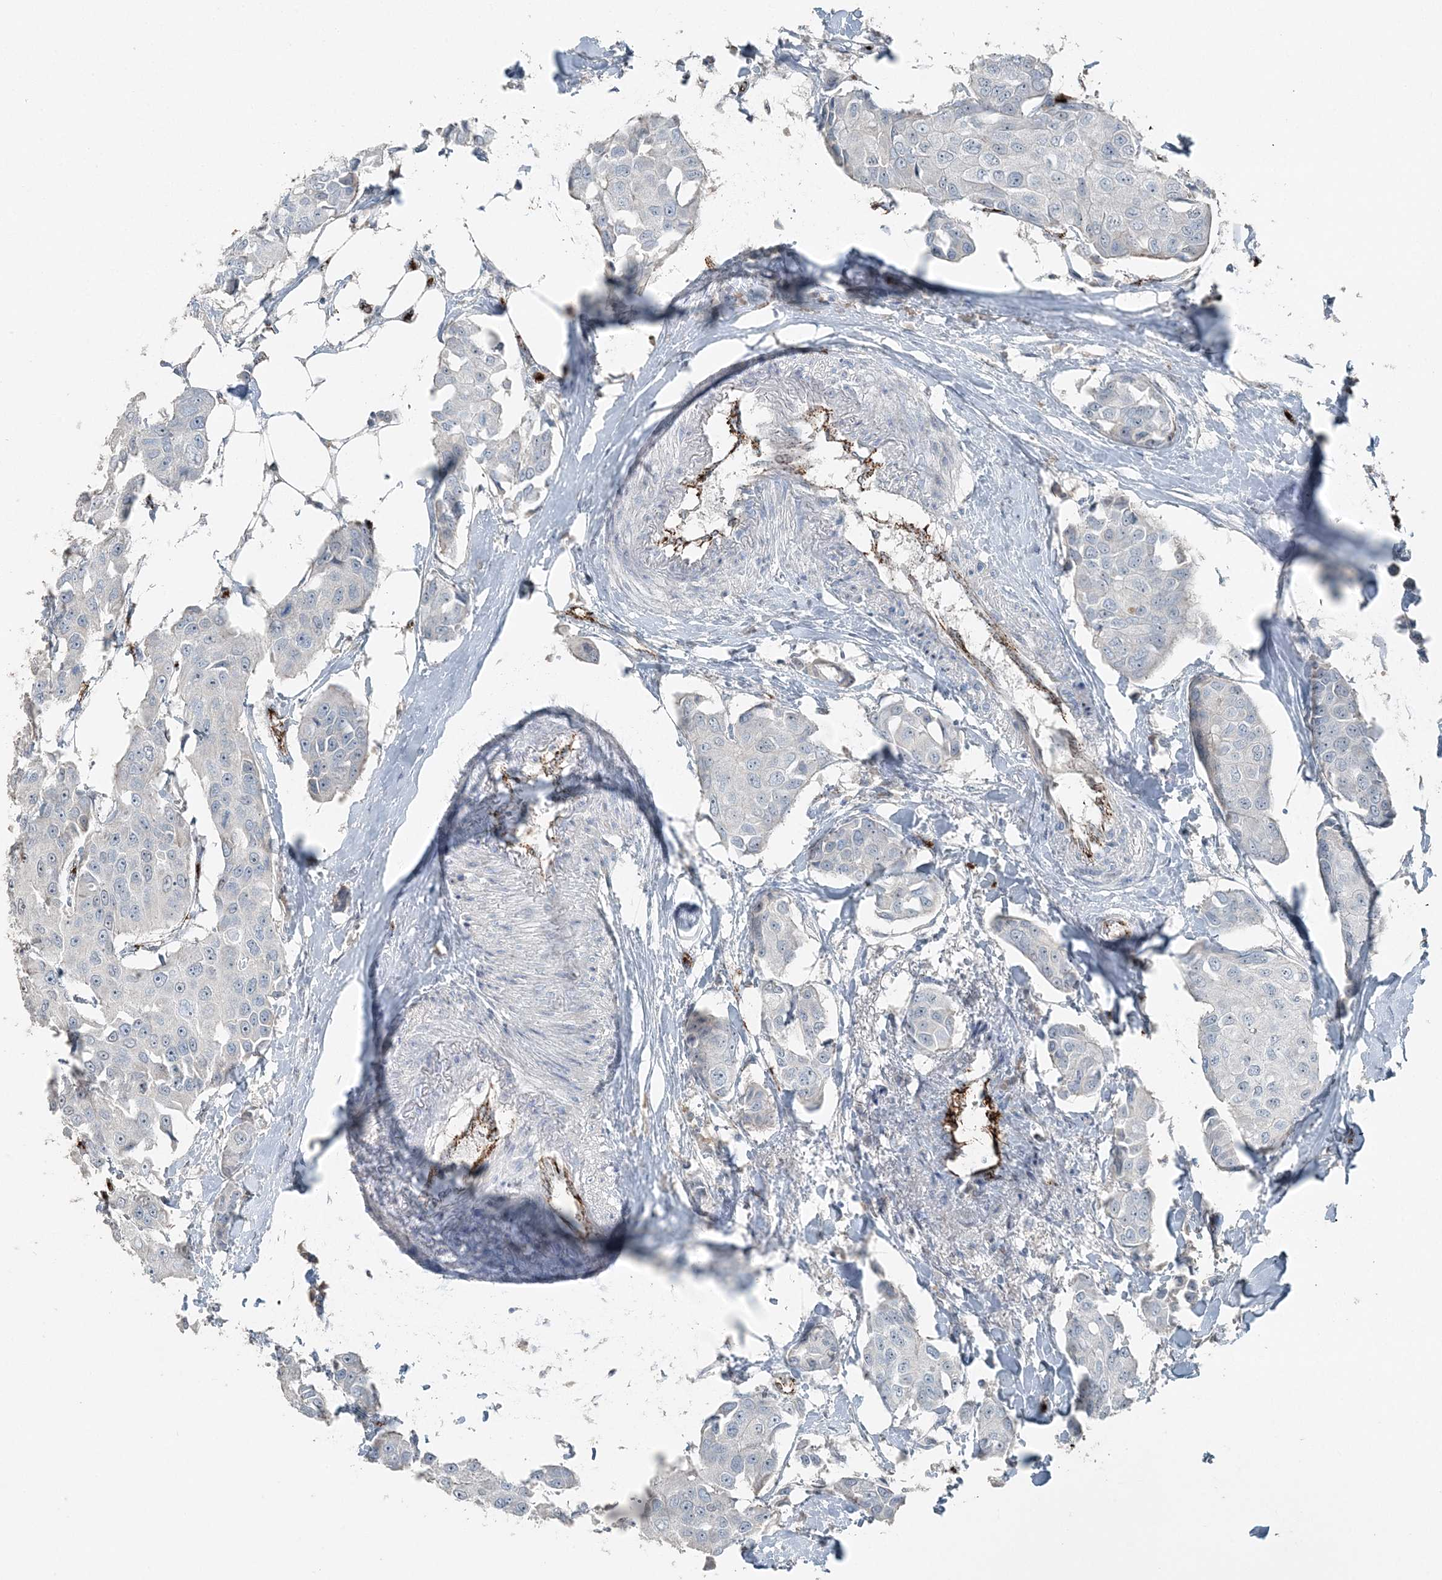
{"staining": {"intensity": "negative", "quantity": "none", "location": "none"}, "tissue": "breast cancer", "cell_type": "Tumor cells", "image_type": "cancer", "snomed": [{"axis": "morphology", "description": "Duct carcinoma"}, {"axis": "topography", "description": "Breast"}], "caption": "Breast cancer was stained to show a protein in brown. There is no significant expression in tumor cells.", "gene": "ELOVL7", "patient": {"sex": "female", "age": 80}}